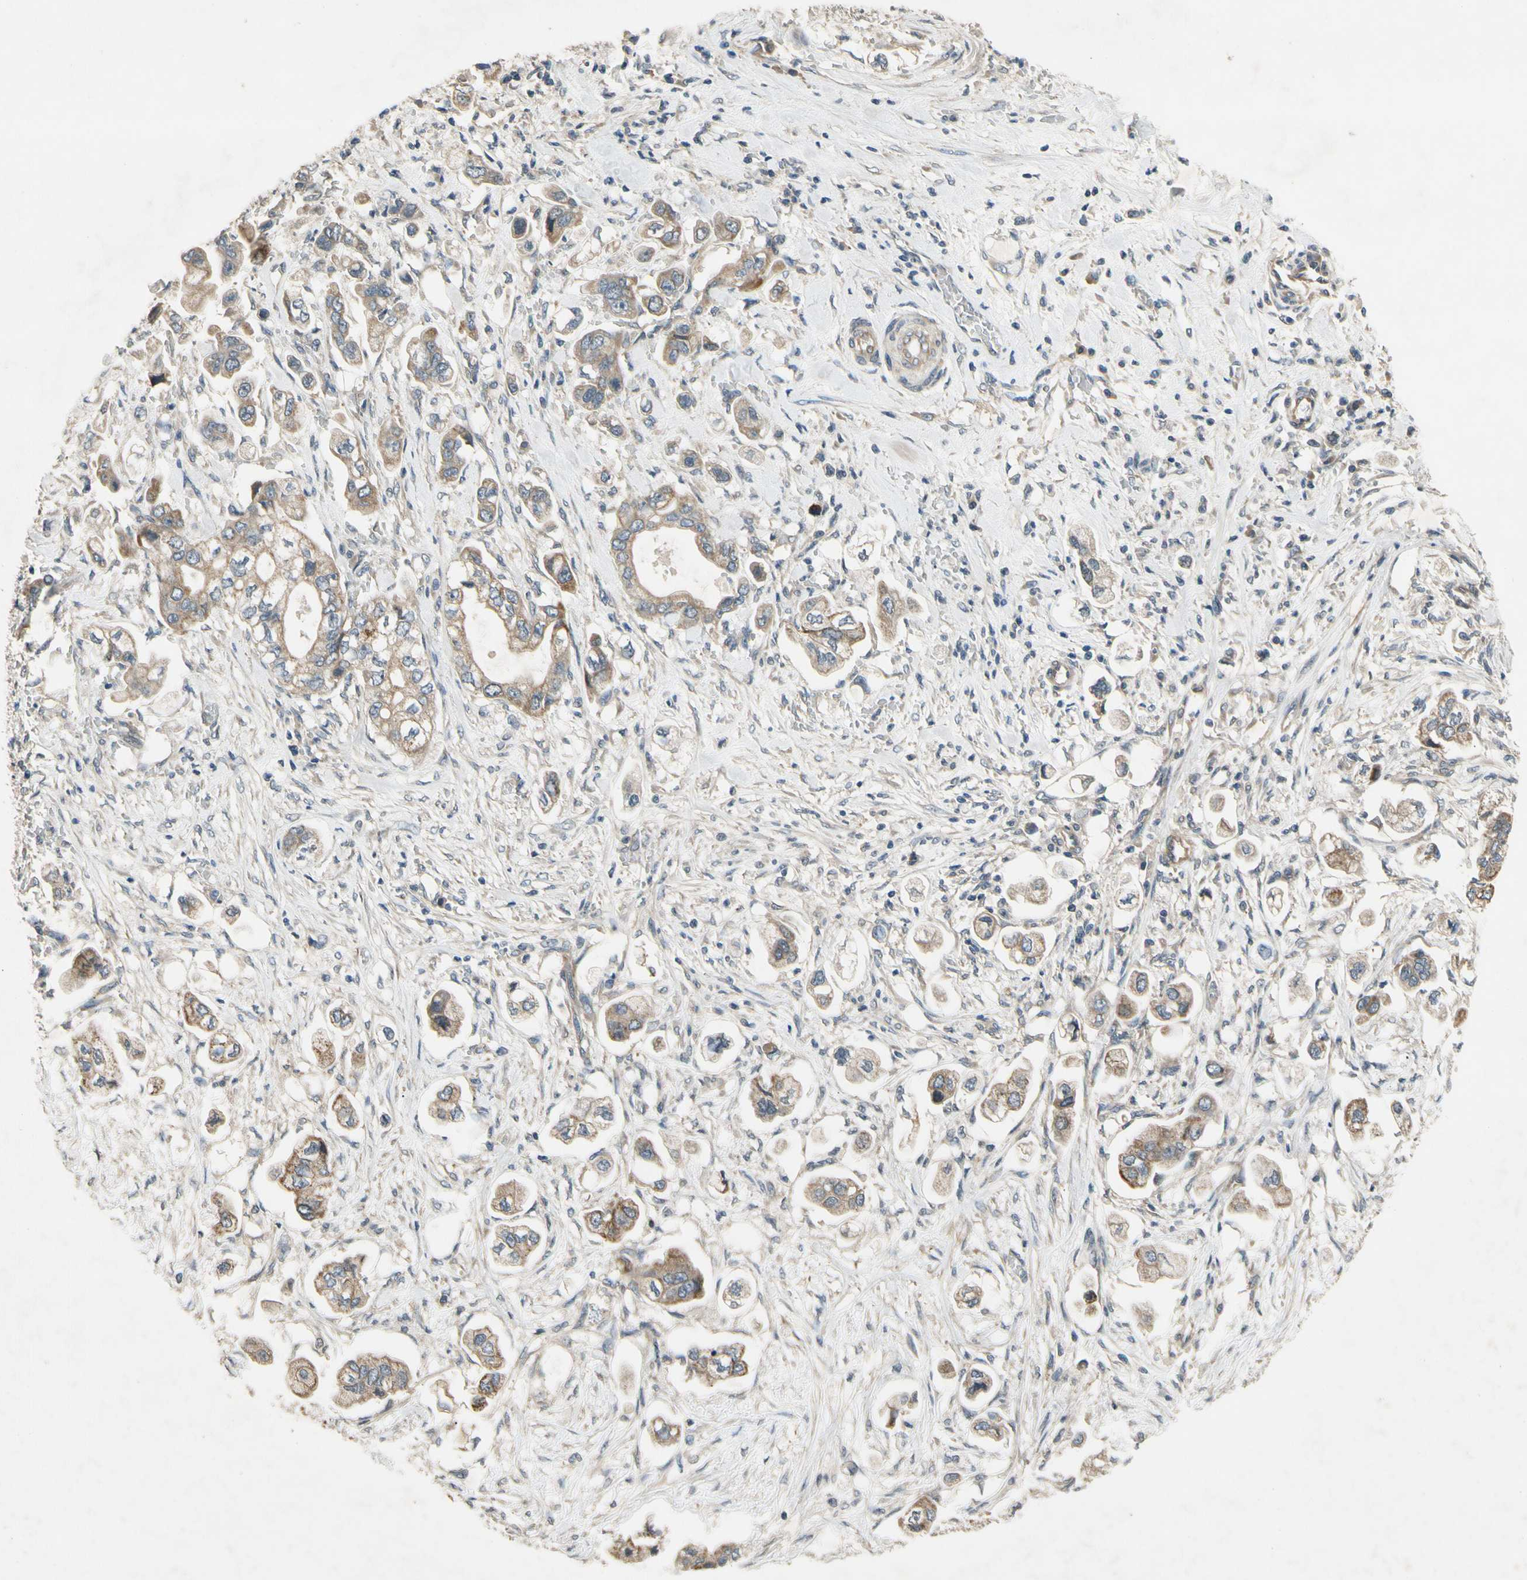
{"staining": {"intensity": "moderate", "quantity": ">75%", "location": "cytoplasmic/membranous"}, "tissue": "stomach cancer", "cell_type": "Tumor cells", "image_type": "cancer", "snomed": [{"axis": "morphology", "description": "Adenocarcinoma, NOS"}, {"axis": "topography", "description": "Stomach"}], "caption": "This micrograph exhibits stomach cancer (adenocarcinoma) stained with immunohistochemistry (IHC) to label a protein in brown. The cytoplasmic/membranous of tumor cells show moderate positivity for the protein. Nuclei are counter-stained blue.", "gene": "ALKBH3", "patient": {"sex": "male", "age": 62}}